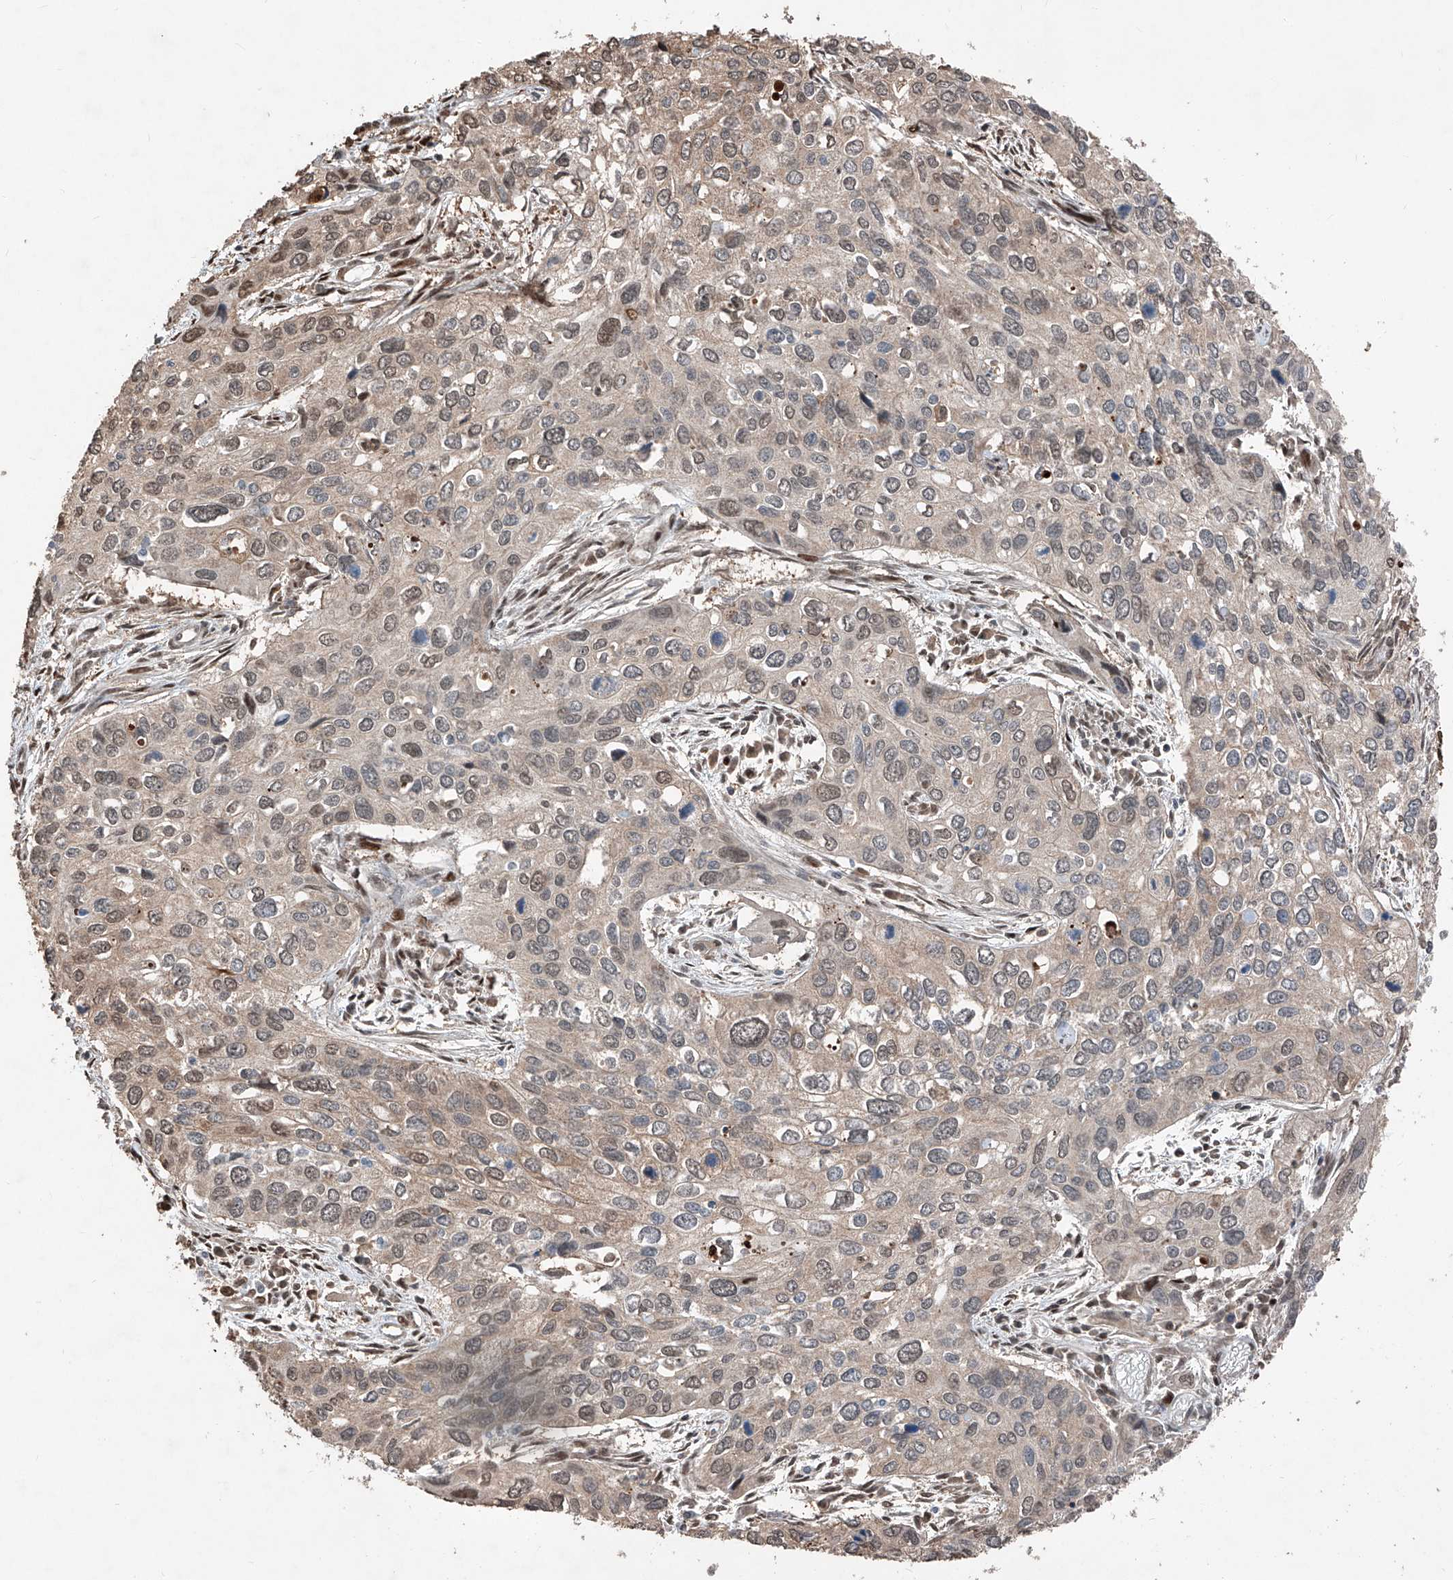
{"staining": {"intensity": "weak", "quantity": "25%-75%", "location": "cytoplasmic/membranous,nuclear"}, "tissue": "cervical cancer", "cell_type": "Tumor cells", "image_type": "cancer", "snomed": [{"axis": "morphology", "description": "Squamous cell carcinoma, NOS"}, {"axis": "topography", "description": "Cervix"}], "caption": "Immunohistochemistry (IHC) of cervical squamous cell carcinoma displays low levels of weak cytoplasmic/membranous and nuclear staining in about 25%-75% of tumor cells.", "gene": "RMND1", "patient": {"sex": "female", "age": 55}}